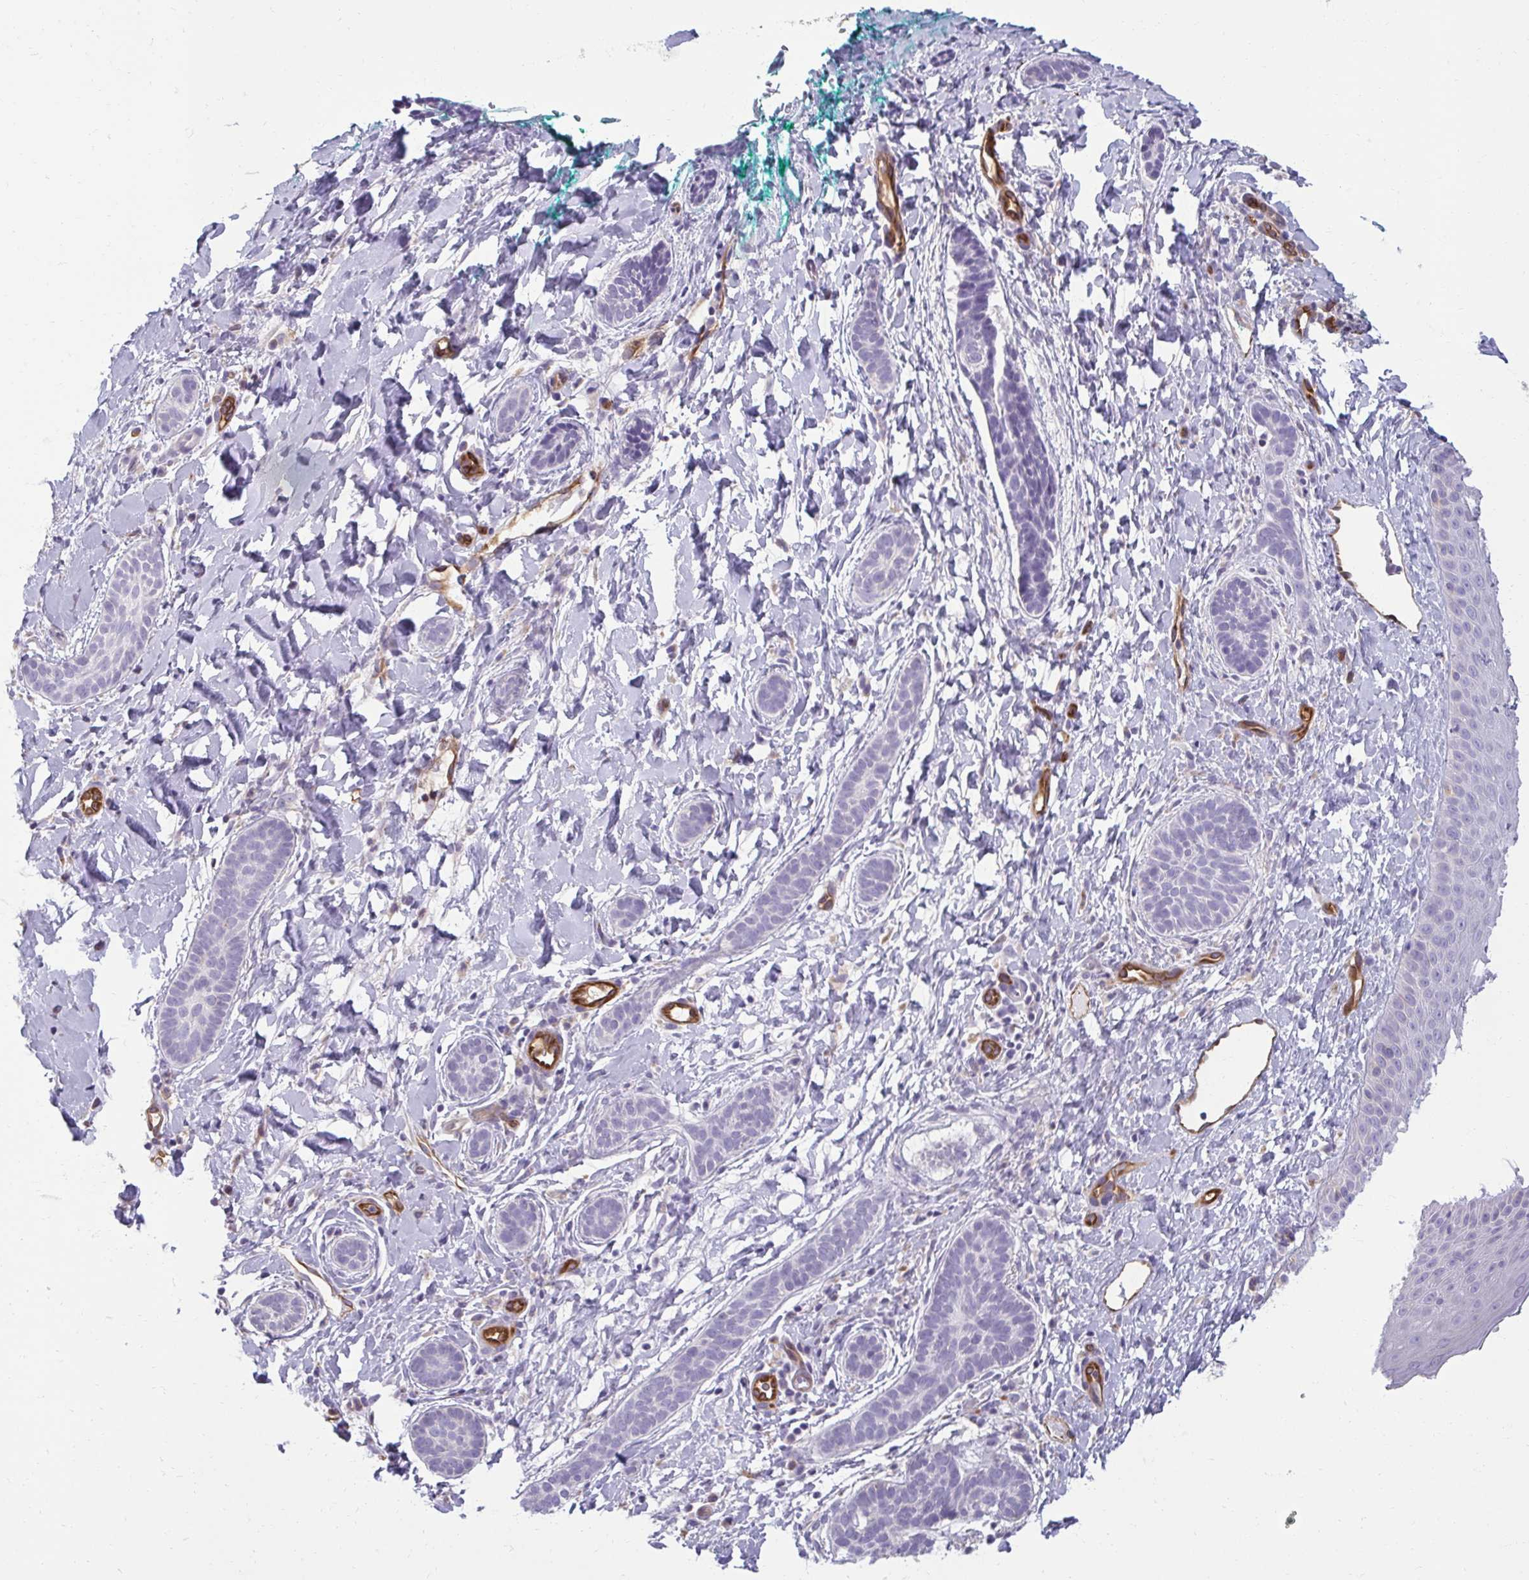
{"staining": {"intensity": "negative", "quantity": "none", "location": "none"}, "tissue": "skin cancer", "cell_type": "Tumor cells", "image_type": "cancer", "snomed": [{"axis": "morphology", "description": "Basal cell carcinoma"}, {"axis": "topography", "description": "Skin"}], "caption": "This is a image of immunohistochemistry (IHC) staining of skin cancer, which shows no positivity in tumor cells.", "gene": "PDE2A", "patient": {"sex": "male", "age": 63}}